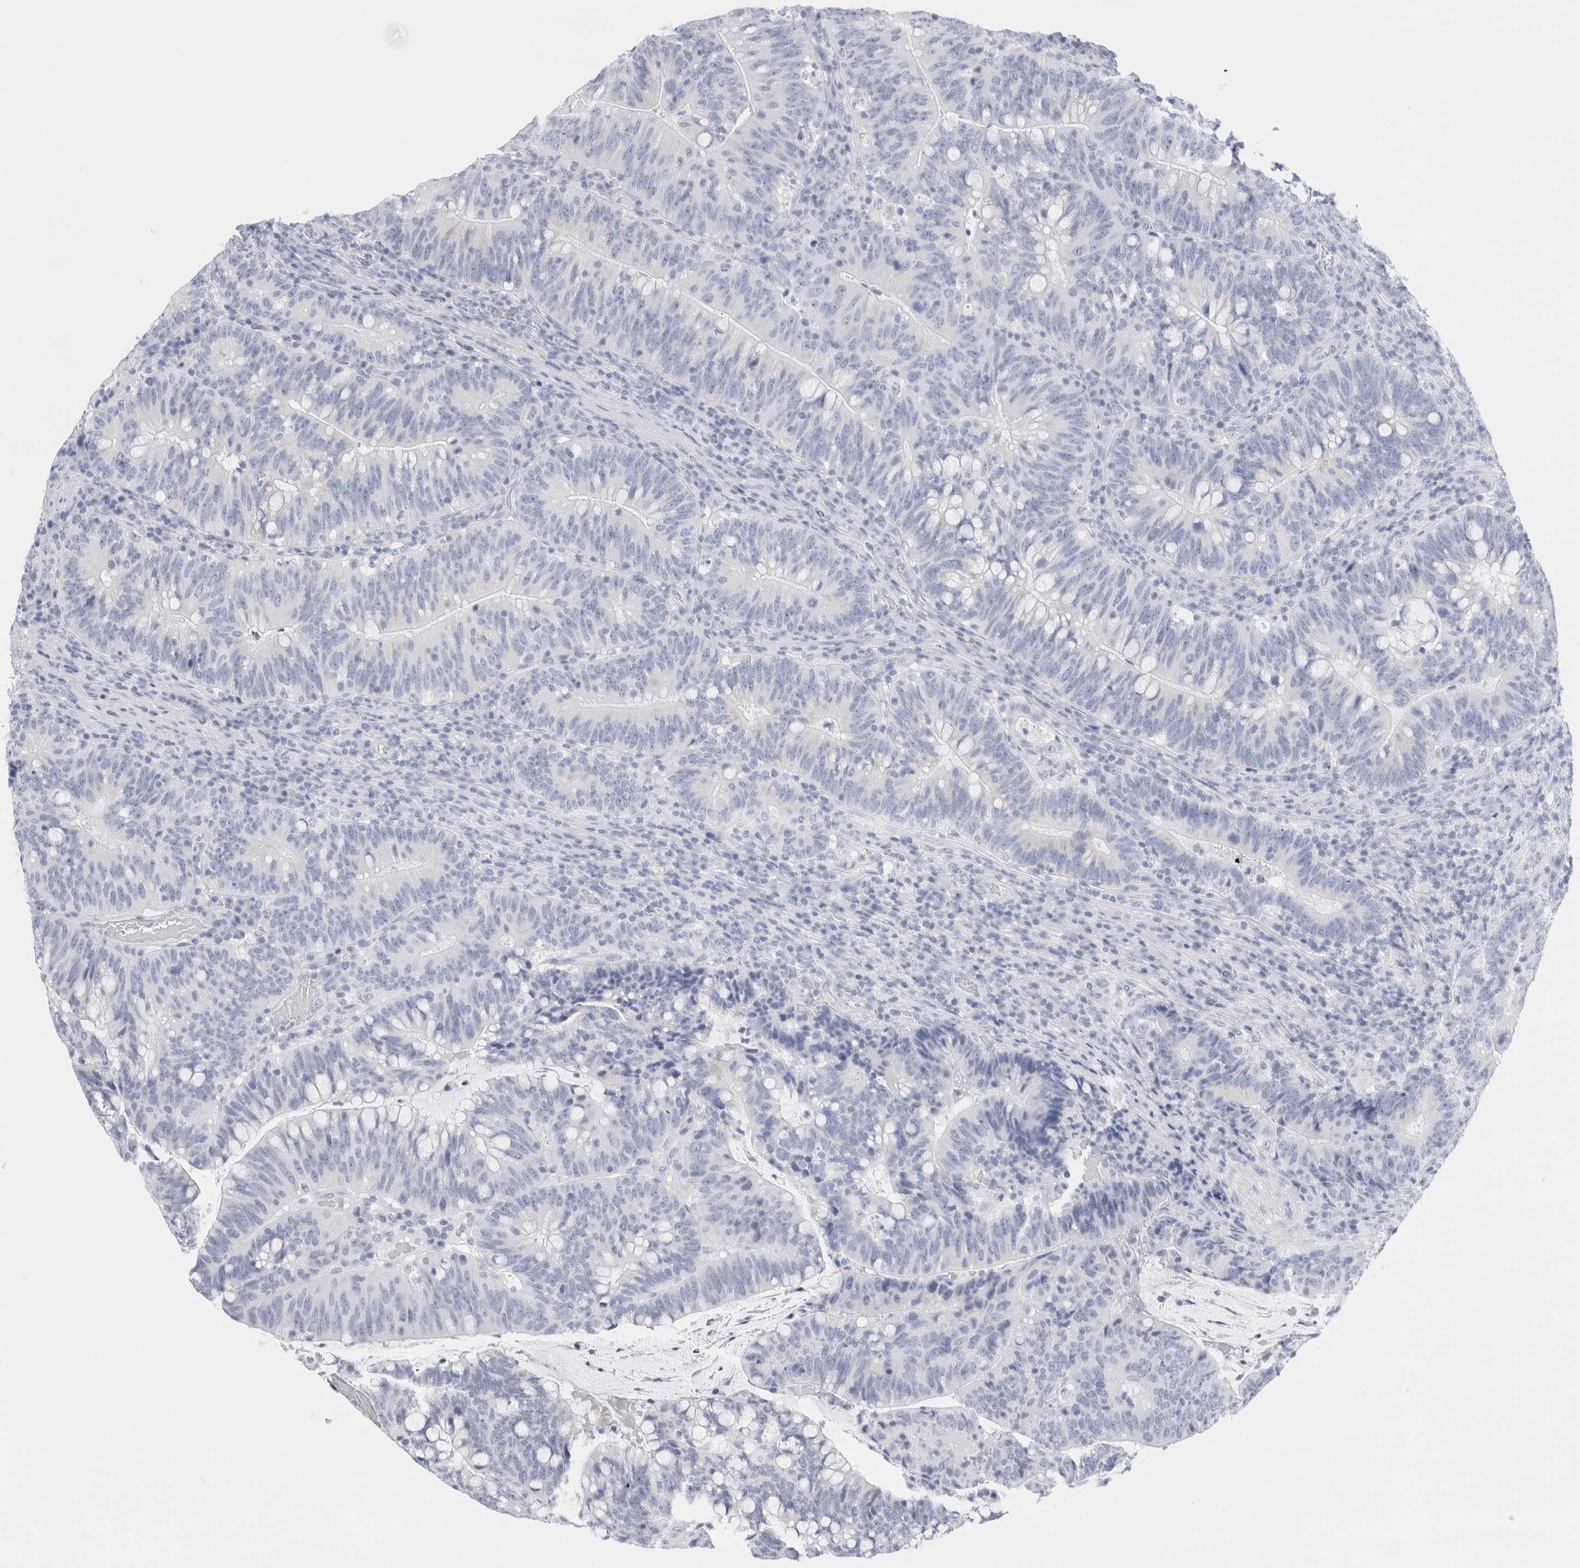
{"staining": {"intensity": "negative", "quantity": "none", "location": "none"}, "tissue": "colorectal cancer", "cell_type": "Tumor cells", "image_type": "cancer", "snomed": [{"axis": "morphology", "description": "Adenocarcinoma, NOS"}, {"axis": "topography", "description": "Colon"}], "caption": "Image shows no significant protein expression in tumor cells of colorectal cancer. (Immunohistochemistry, brightfield microscopy, high magnification).", "gene": "ECHDC2", "patient": {"sex": "female", "age": 66}}